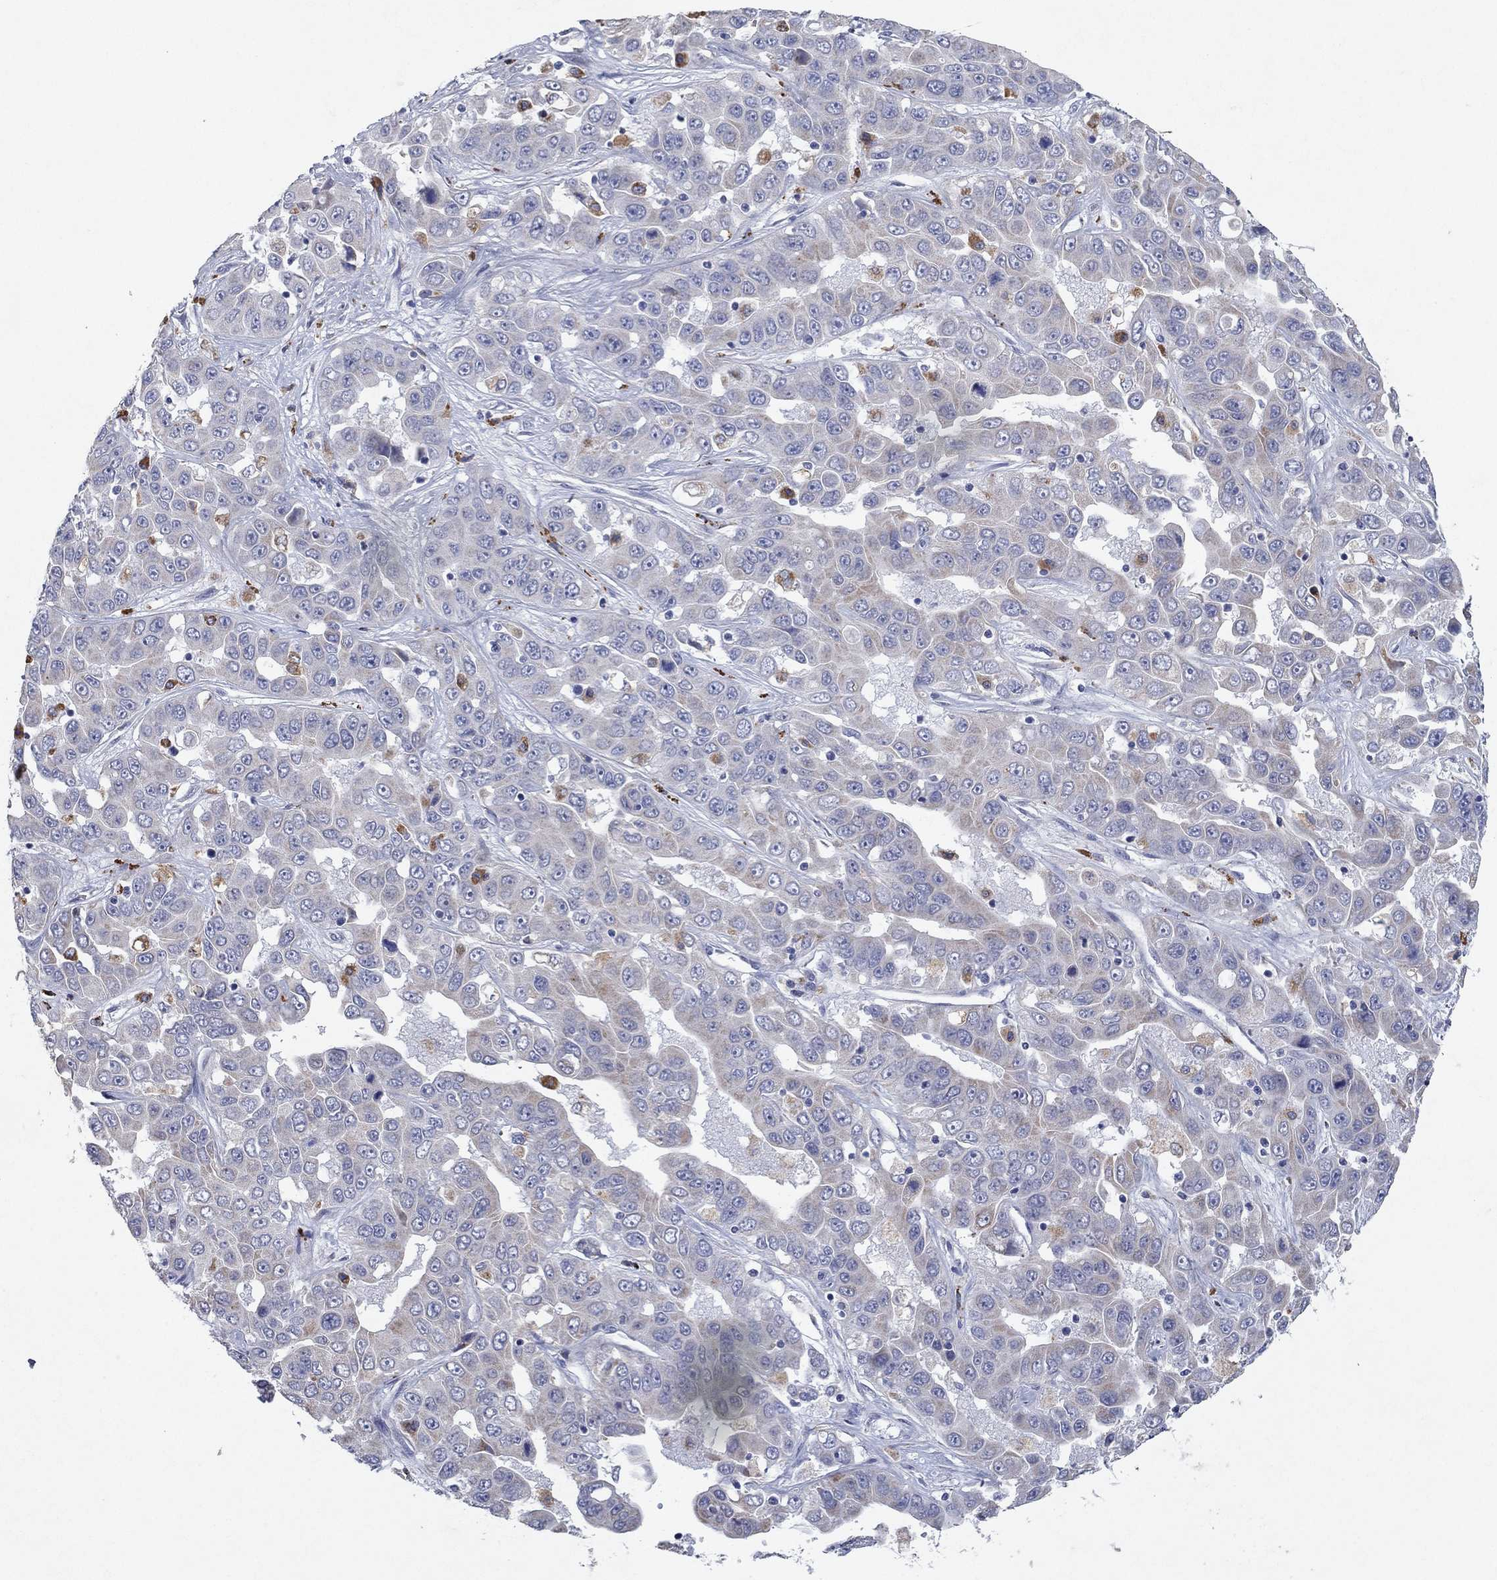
{"staining": {"intensity": "negative", "quantity": "none", "location": "none"}, "tissue": "liver cancer", "cell_type": "Tumor cells", "image_type": "cancer", "snomed": [{"axis": "morphology", "description": "Cholangiocarcinoma"}, {"axis": "topography", "description": "Liver"}], "caption": "Immunohistochemistry (IHC) micrograph of liver cholangiocarcinoma stained for a protein (brown), which shows no positivity in tumor cells.", "gene": "PTGDS", "patient": {"sex": "female", "age": 52}}